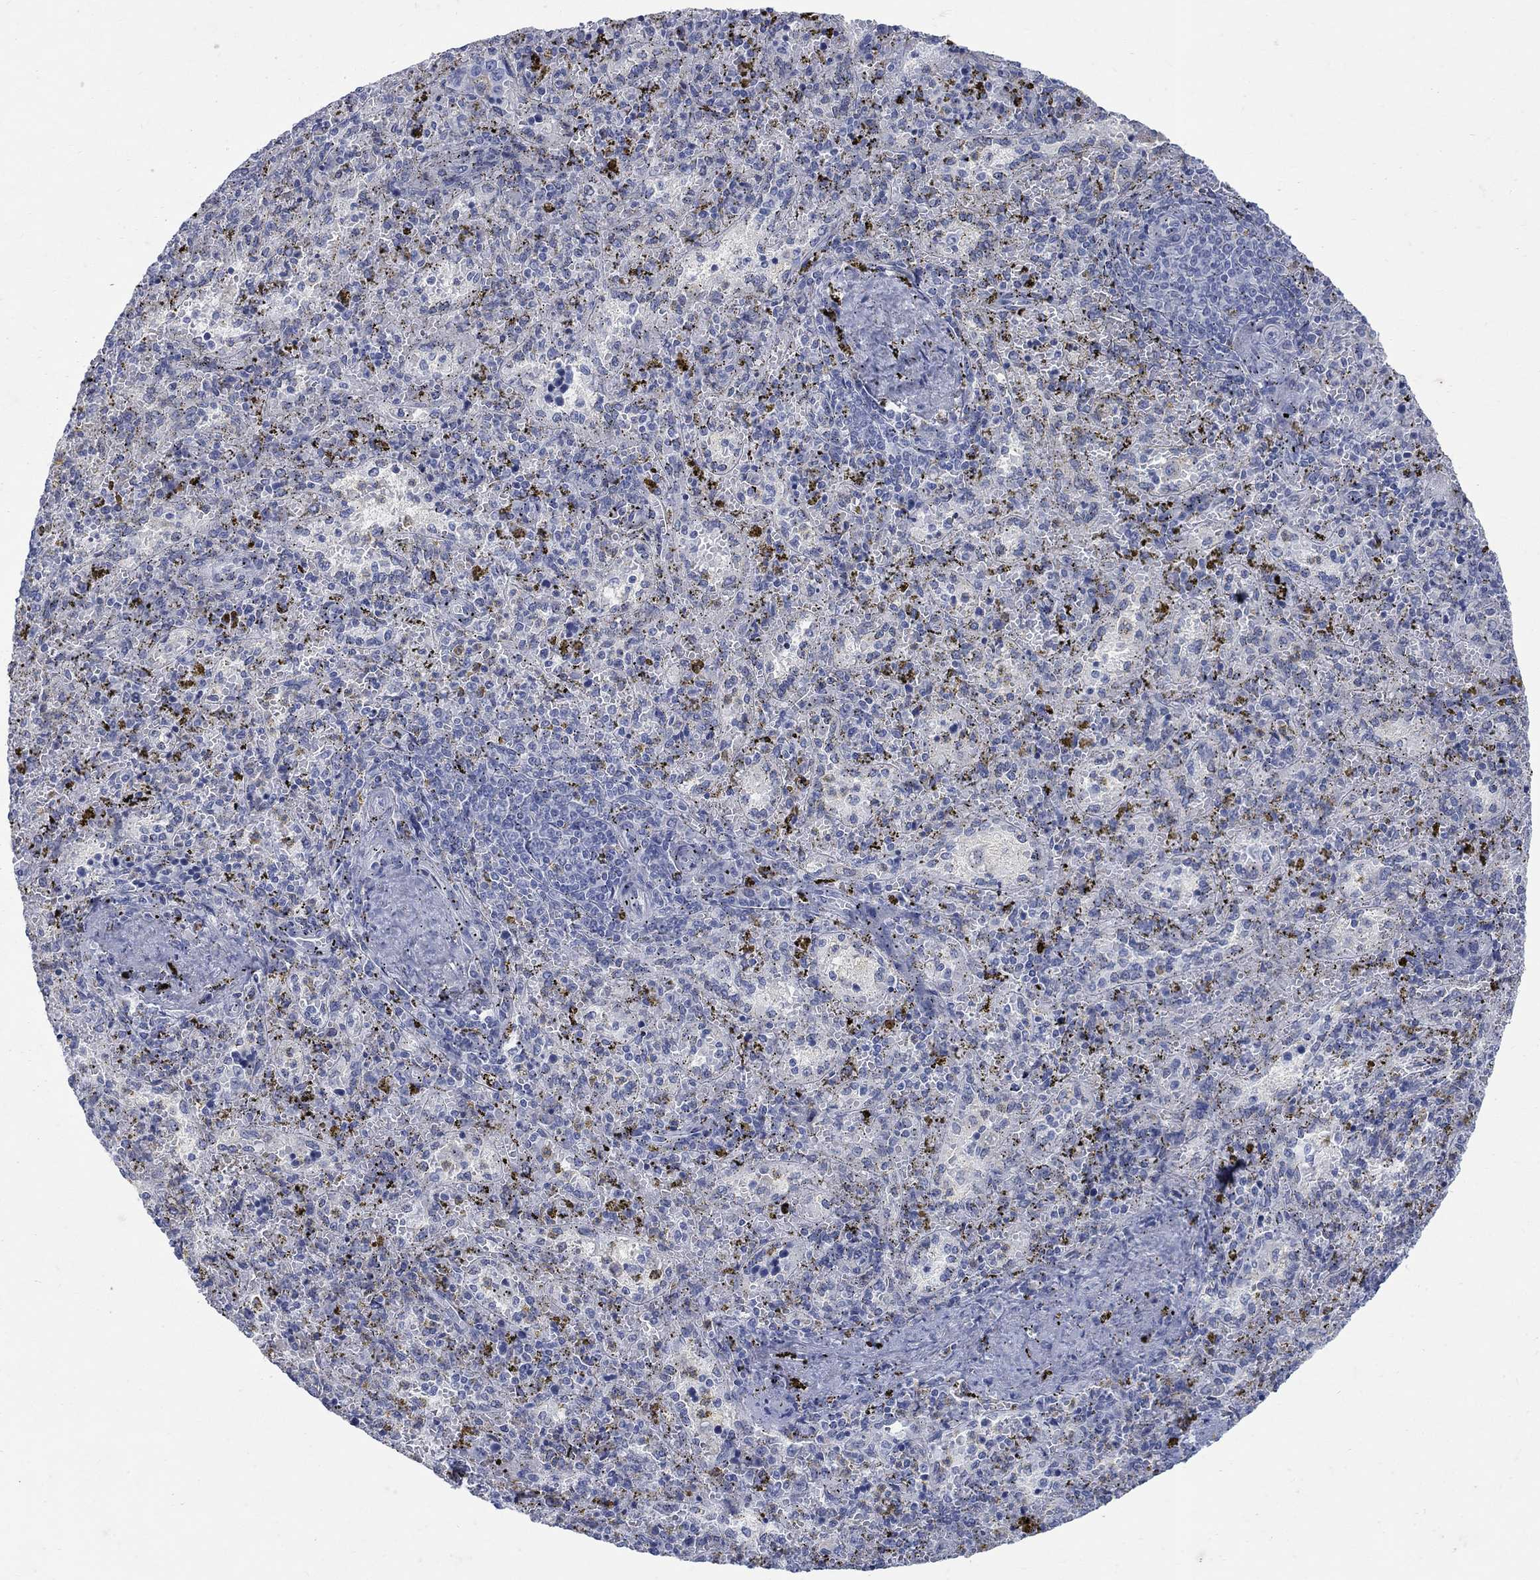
{"staining": {"intensity": "negative", "quantity": "none", "location": "none"}, "tissue": "spleen", "cell_type": "Cells in red pulp", "image_type": "normal", "snomed": [{"axis": "morphology", "description": "Normal tissue, NOS"}, {"axis": "topography", "description": "Spleen"}], "caption": "Cells in red pulp are negative for brown protein staining in unremarkable spleen. (Immunohistochemistry (ihc), brightfield microscopy, high magnification).", "gene": "RFTN2", "patient": {"sex": "female", "age": 50}}